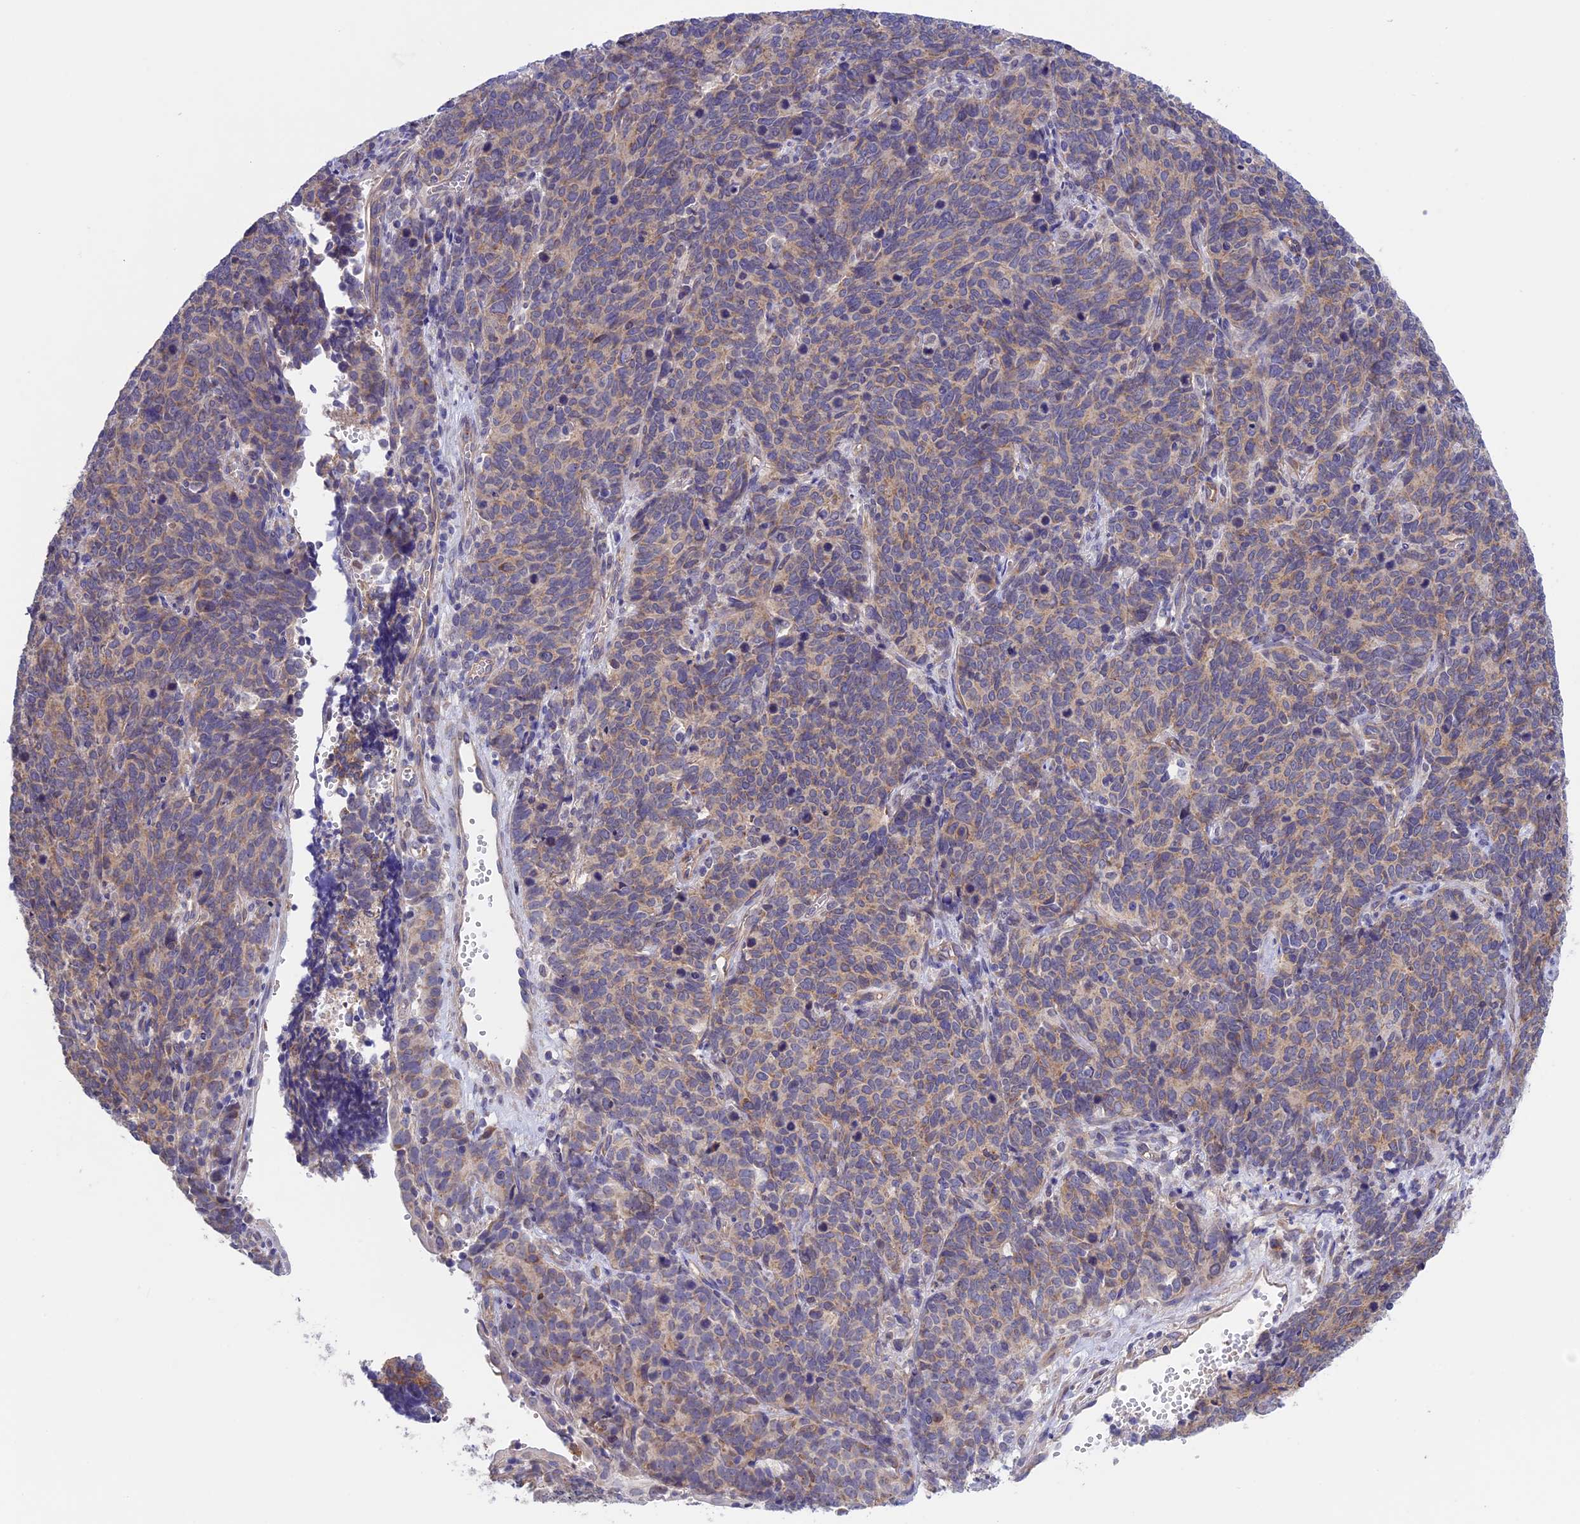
{"staining": {"intensity": "weak", "quantity": ">75%", "location": "cytoplasmic/membranous"}, "tissue": "cervical cancer", "cell_type": "Tumor cells", "image_type": "cancer", "snomed": [{"axis": "morphology", "description": "Squamous cell carcinoma, NOS"}, {"axis": "topography", "description": "Cervix"}], "caption": "High-magnification brightfield microscopy of squamous cell carcinoma (cervical) stained with DAB (3,3'-diaminobenzidine) (brown) and counterstained with hematoxylin (blue). tumor cells exhibit weak cytoplasmic/membranous expression is seen in about>75% of cells. The protein of interest is shown in brown color, while the nuclei are stained blue.", "gene": "ETFDH", "patient": {"sex": "female", "age": 60}}